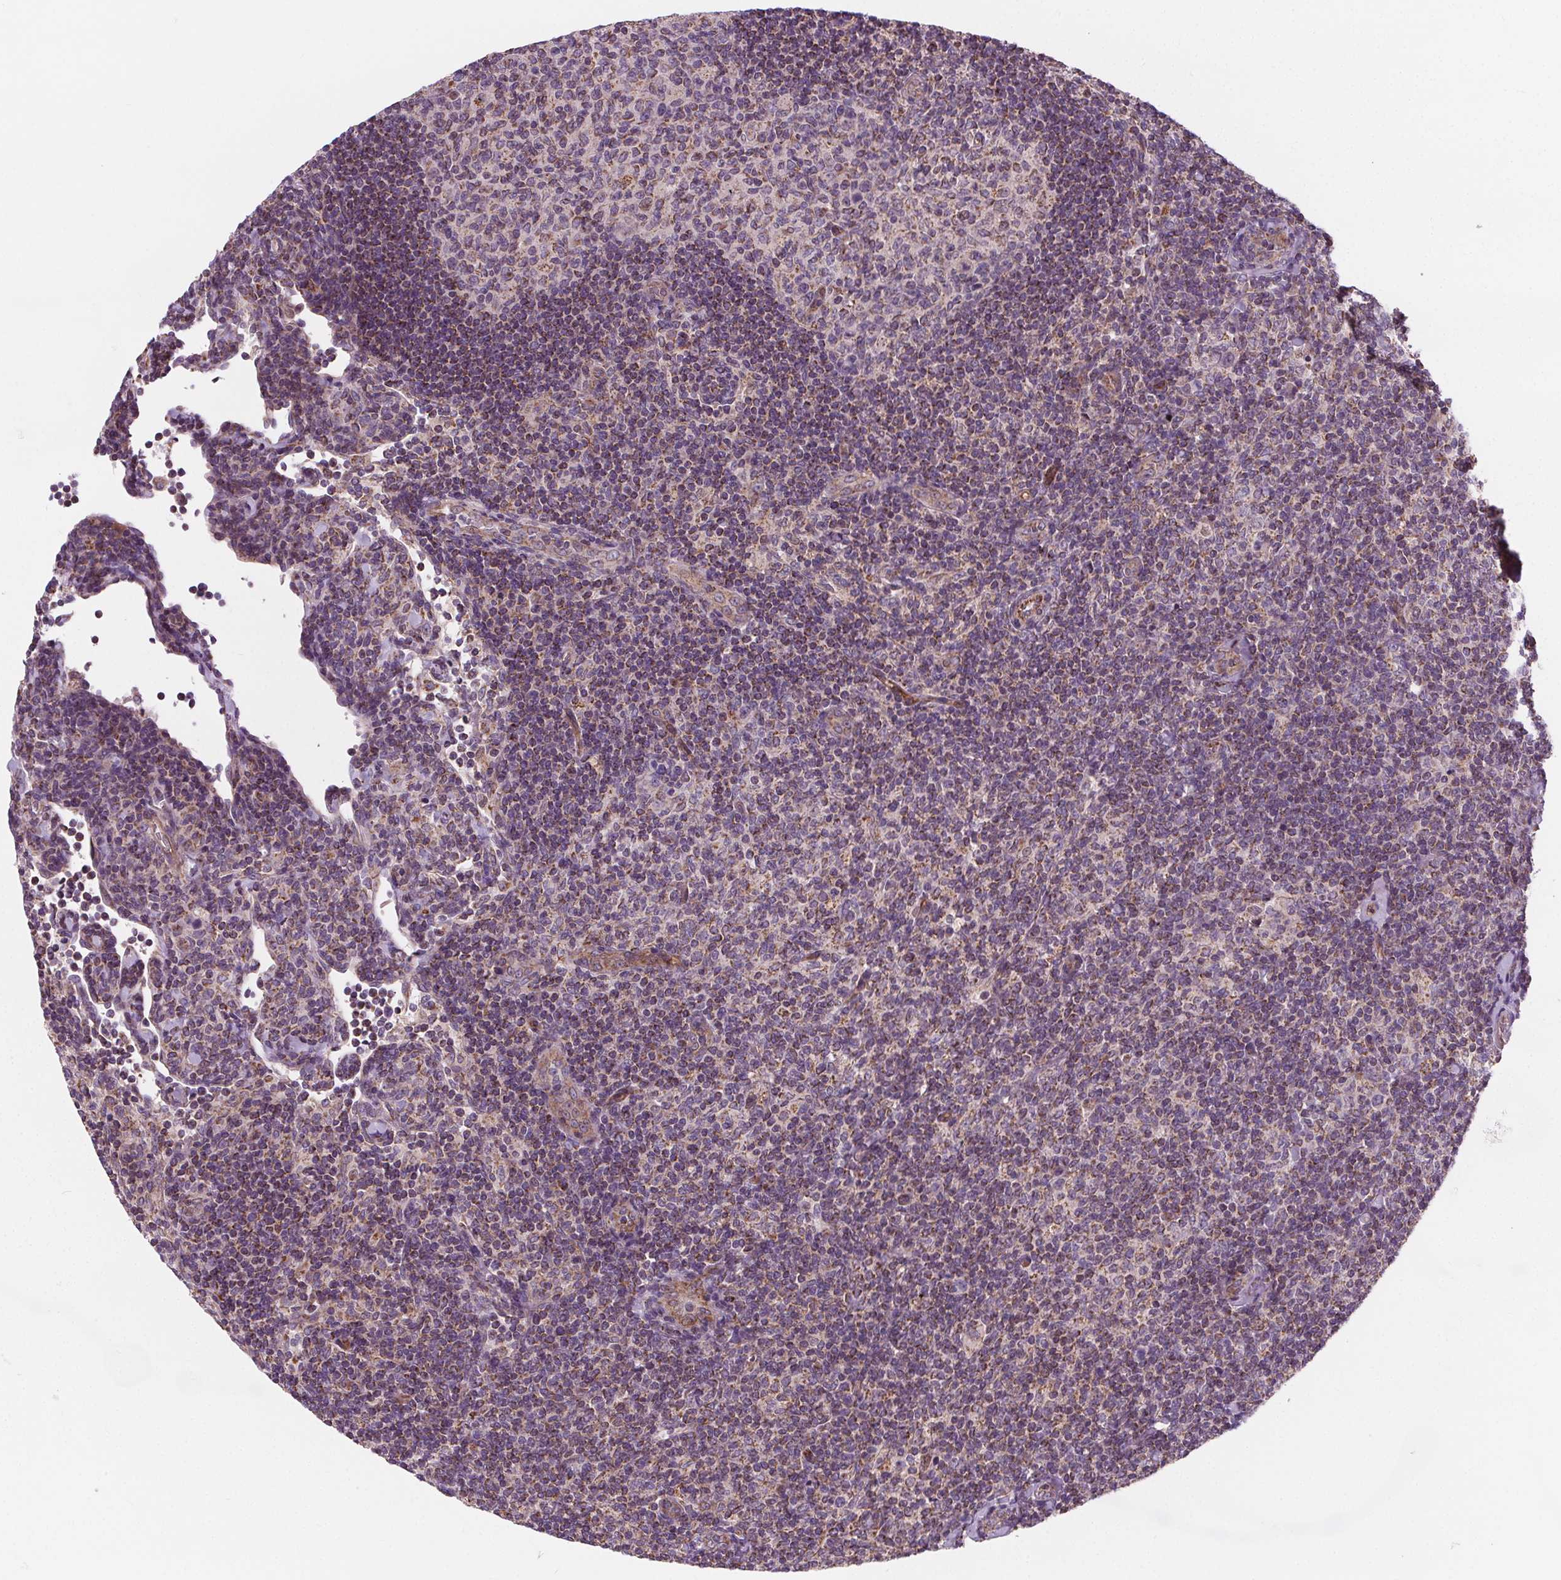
{"staining": {"intensity": "moderate", "quantity": "<25%", "location": "cytoplasmic/membranous"}, "tissue": "lymphoma", "cell_type": "Tumor cells", "image_type": "cancer", "snomed": [{"axis": "morphology", "description": "Malignant lymphoma, non-Hodgkin's type, Low grade"}, {"axis": "topography", "description": "Lymph node"}], "caption": "Immunohistochemistry (IHC) photomicrograph of lymphoma stained for a protein (brown), which displays low levels of moderate cytoplasmic/membranous positivity in approximately <25% of tumor cells.", "gene": "GOLT1B", "patient": {"sex": "female", "age": 56}}